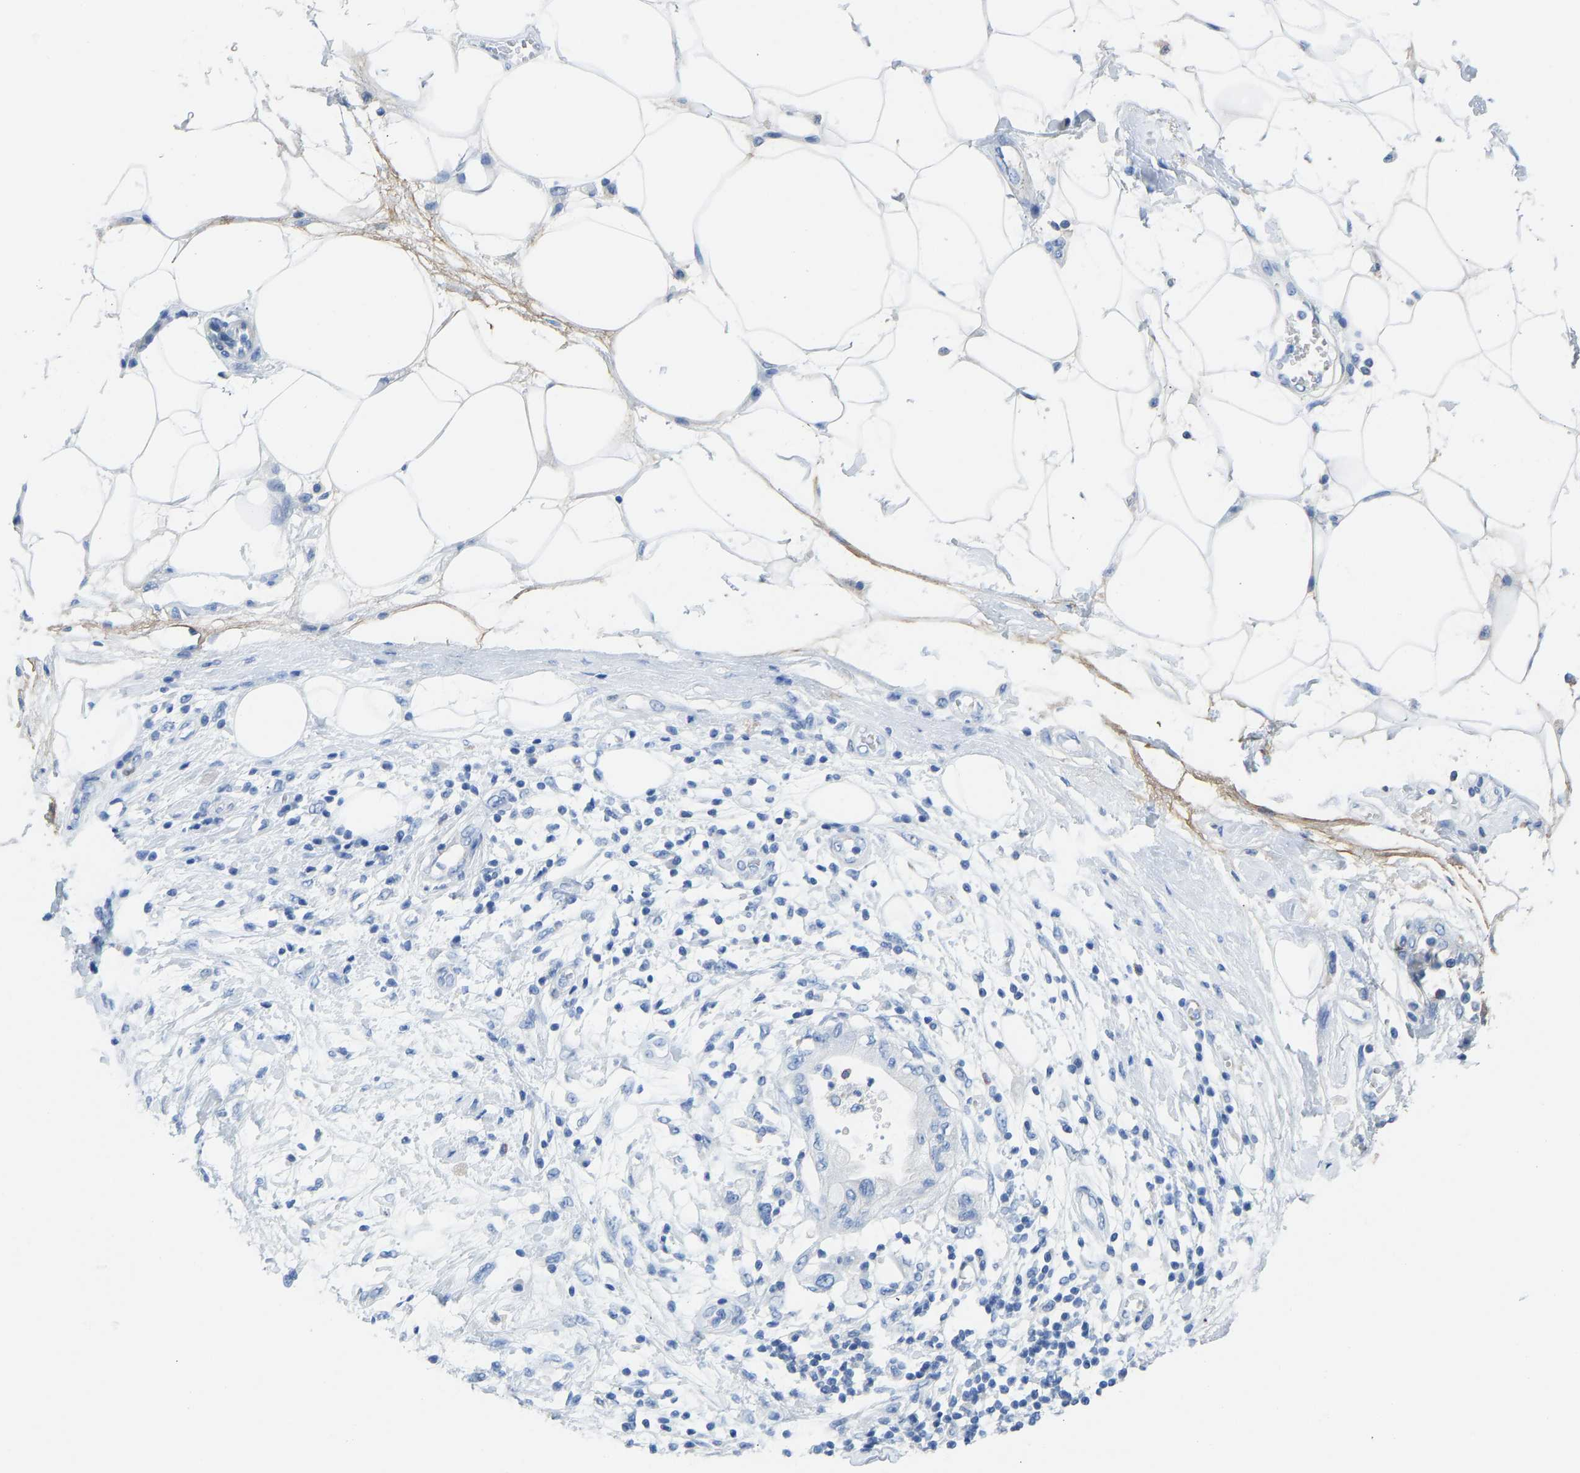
{"staining": {"intensity": "negative", "quantity": "none", "location": "none"}, "tissue": "adipose tissue", "cell_type": "Adipocytes", "image_type": "normal", "snomed": [{"axis": "morphology", "description": "Normal tissue, NOS"}, {"axis": "morphology", "description": "Adenocarcinoma, NOS"}, {"axis": "topography", "description": "Duodenum"}, {"axis": "topography", "description": "Peripheral nerve tissue"}], "caption": "An immunohistochemistry photomicrograph of unremarkable adipose tissue is shown. There is no staining in adipocytes of adipose tissue. The staining was performed using DAB (3,3'-diaminobenzidine) to visualize the protein expression in brown, while the nuclei were stained in blue with hematoxylin (Magnification: 20x).", "gene": "NKAIN3", "patient": {"sex": "female", "age": 60}}